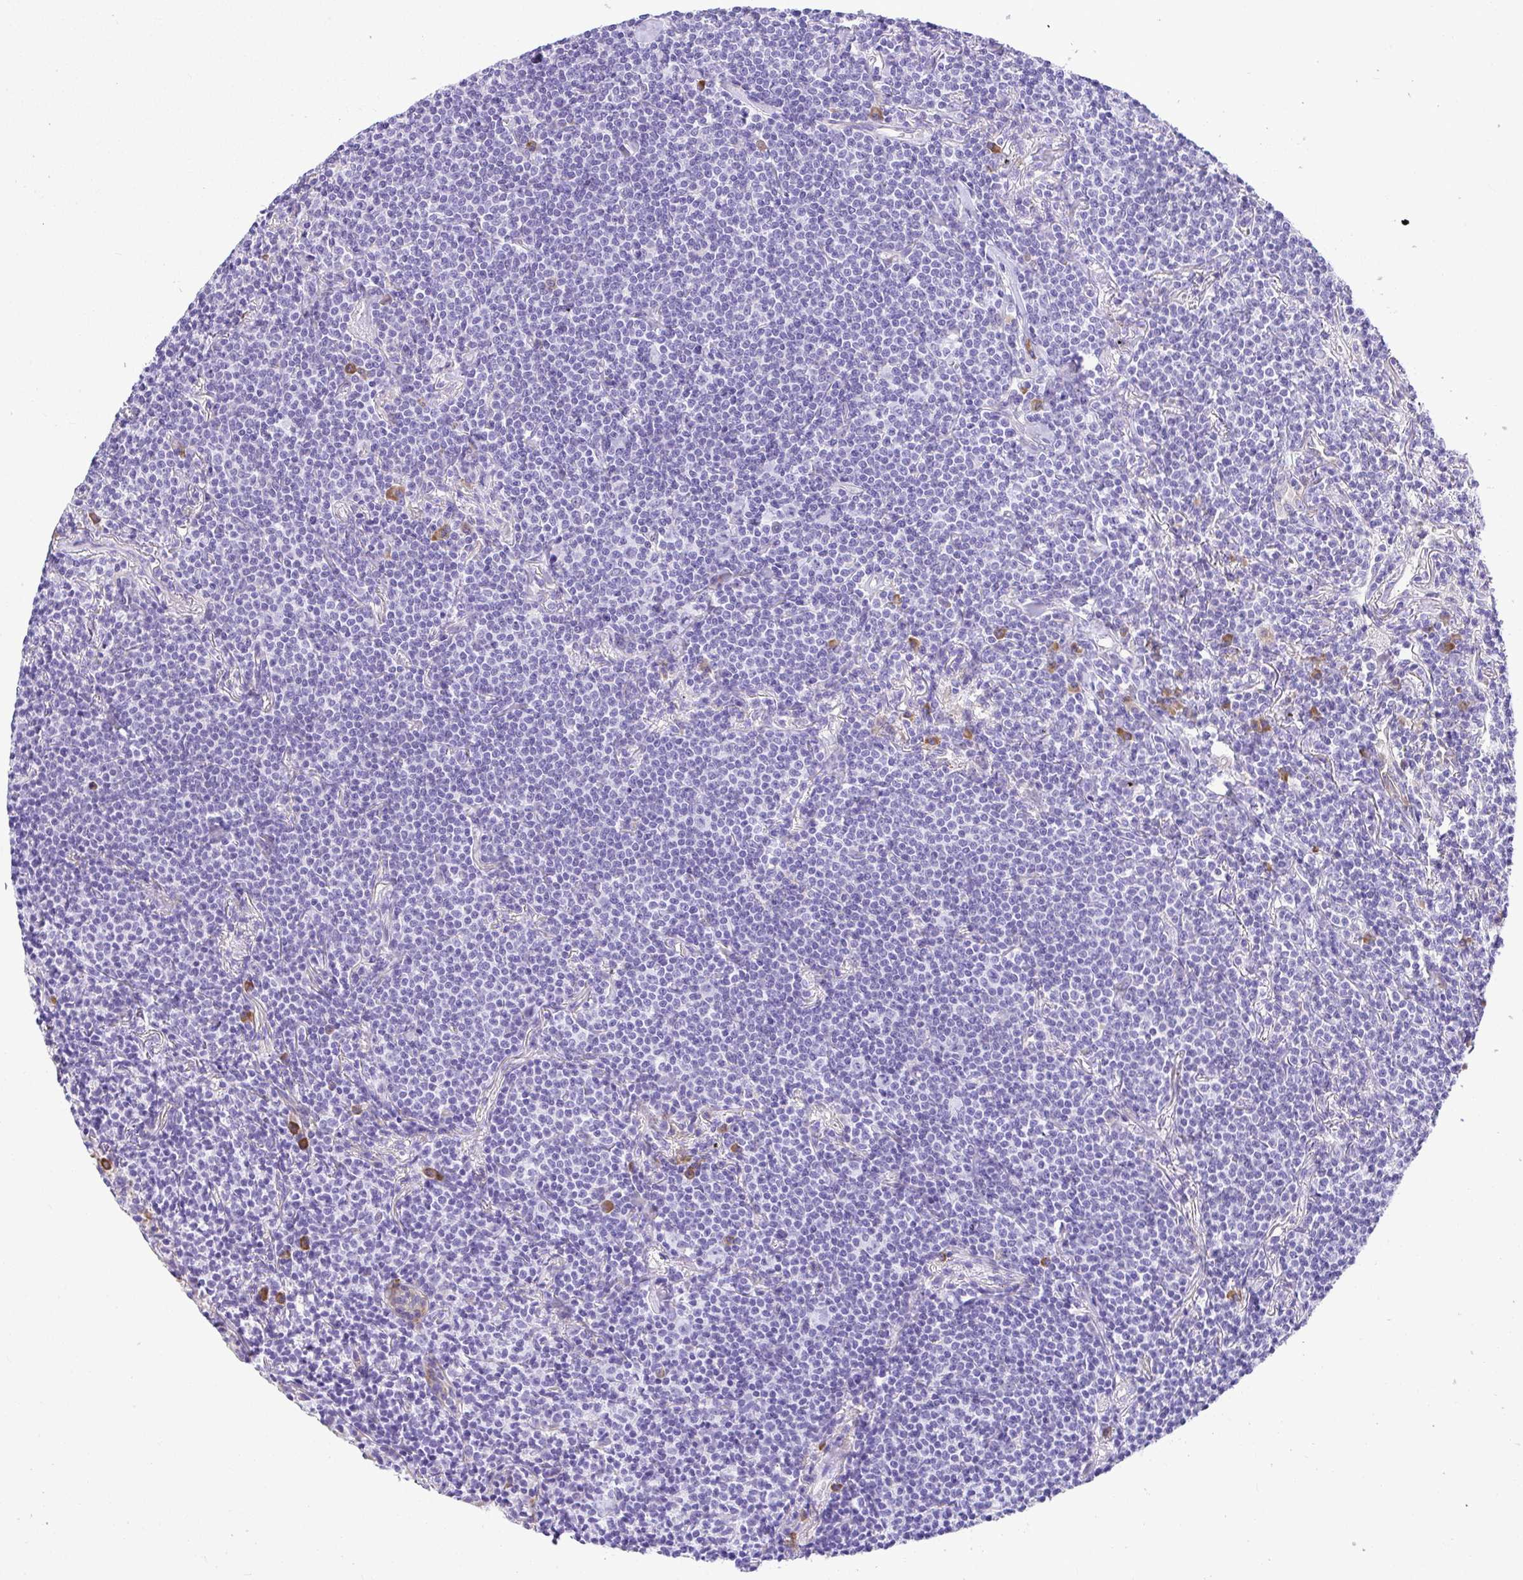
{"staining": {"intensity": "negative", "quantity": "none", "location": "none"}, "tissue": "lymphoma", "cell_type": "Tumor cells", "image_type": "cancer", "snomed": [{"axis": "morphology", "description": "Malignant lymphoma, non-Hodgkin's type, Low grade"}, {"axis": "topography", "description": "Lung"}], "caption": "The IHC micrograph has no significant expression in tumor cells of lymphoma tissue.", "gene": "ADRA2C", "patient": {"sex": "female", "age": 71}}